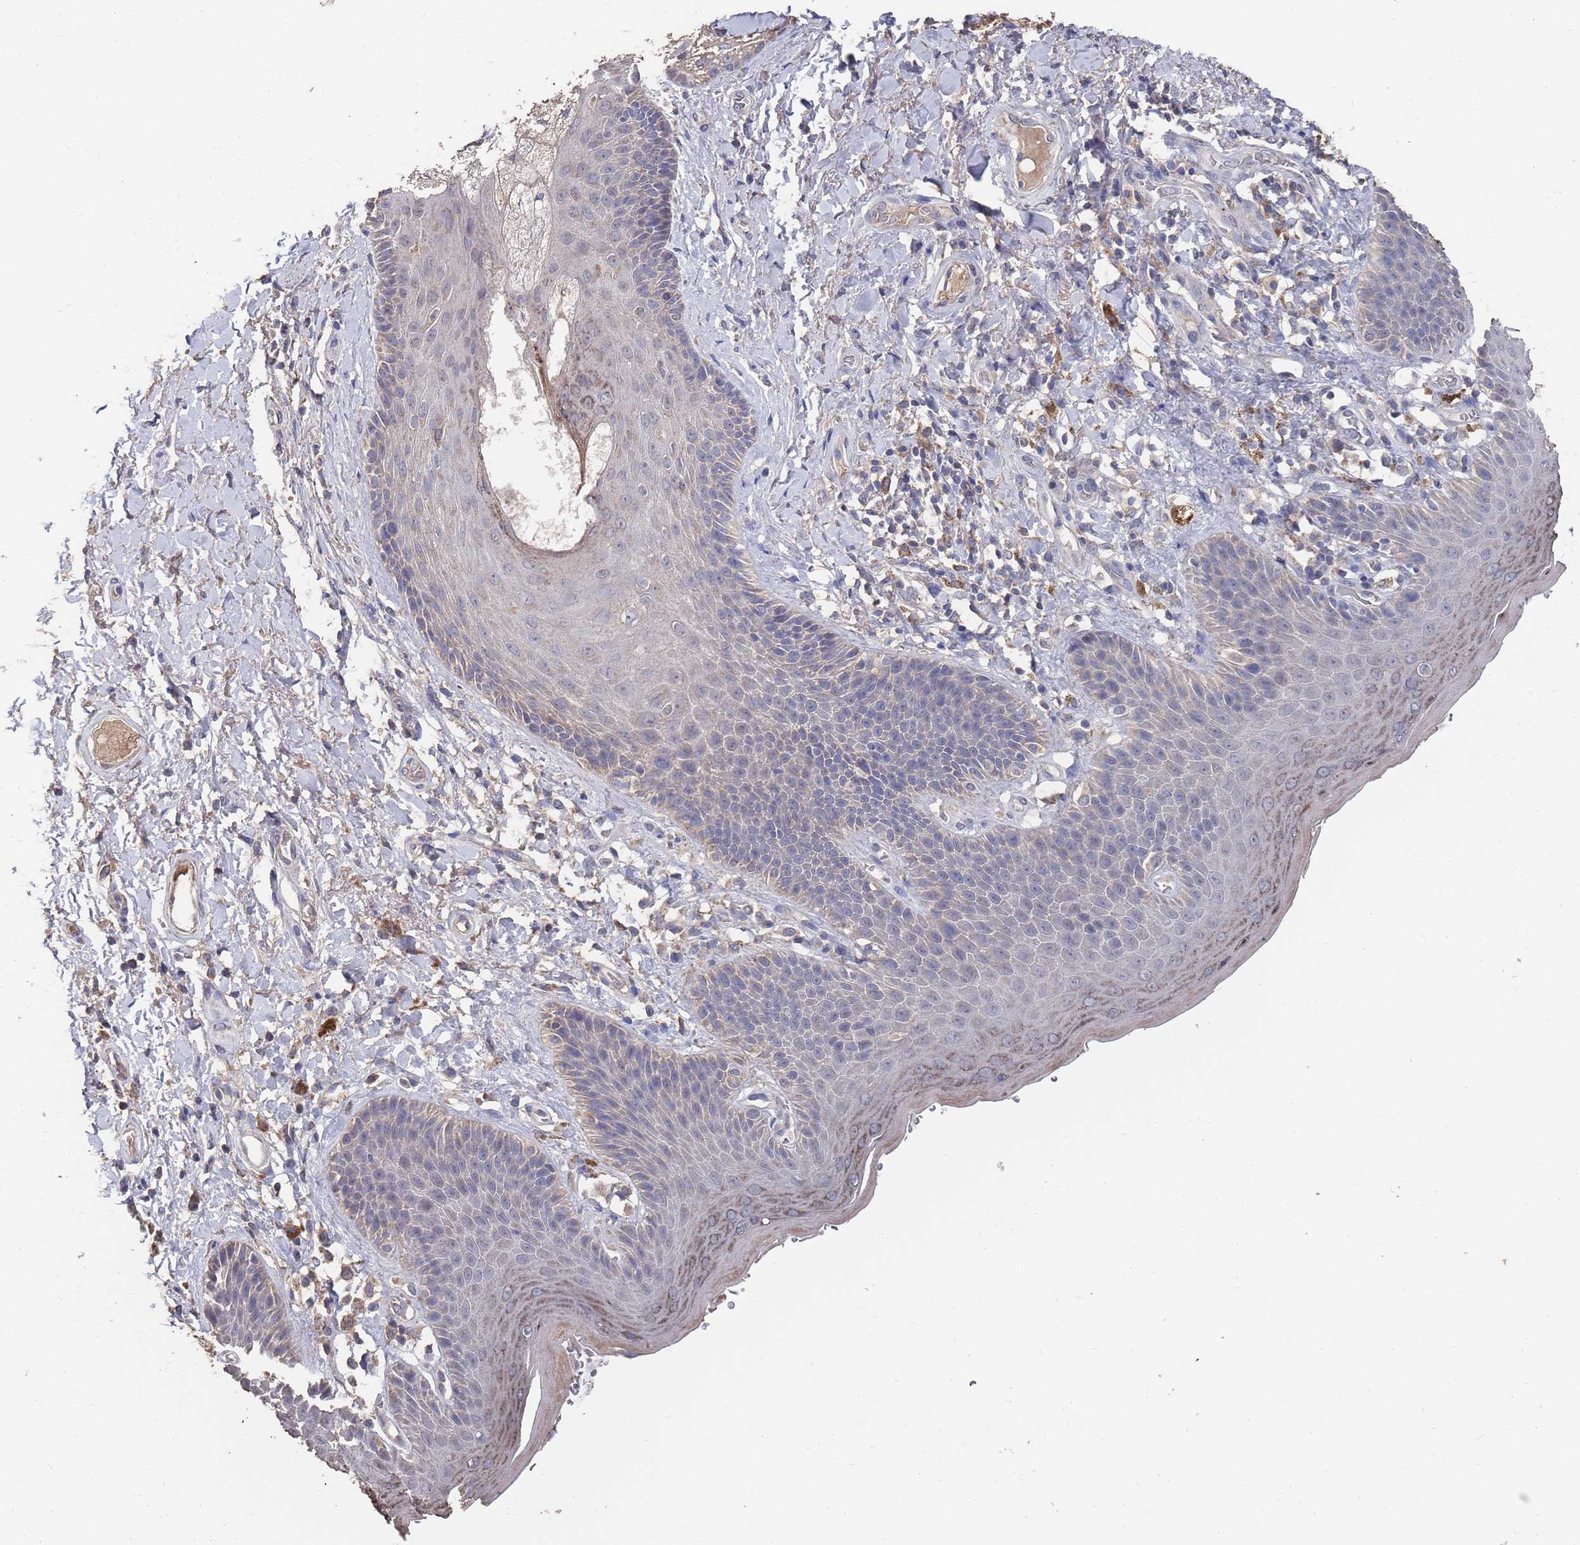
{"staining": {"intensity": "negative", "quantity": "none", "location": "none"}, "tissue": "skin", "cell_type": "Epidermal cells", "image_type": "normal", "snomed": [{"axis": "morphology", "description": "Normal tissue, NOS"}, {"axis": "topography", "description": "Anal"}], "caption": "DAB (3,3'-diaminobenzidine) immunohistochemical staining of unremarkable skin reveals no significant positivity in epidermal cells.", "gene": "BTBD18", "patient": {"sex": "female", "age": 89}}